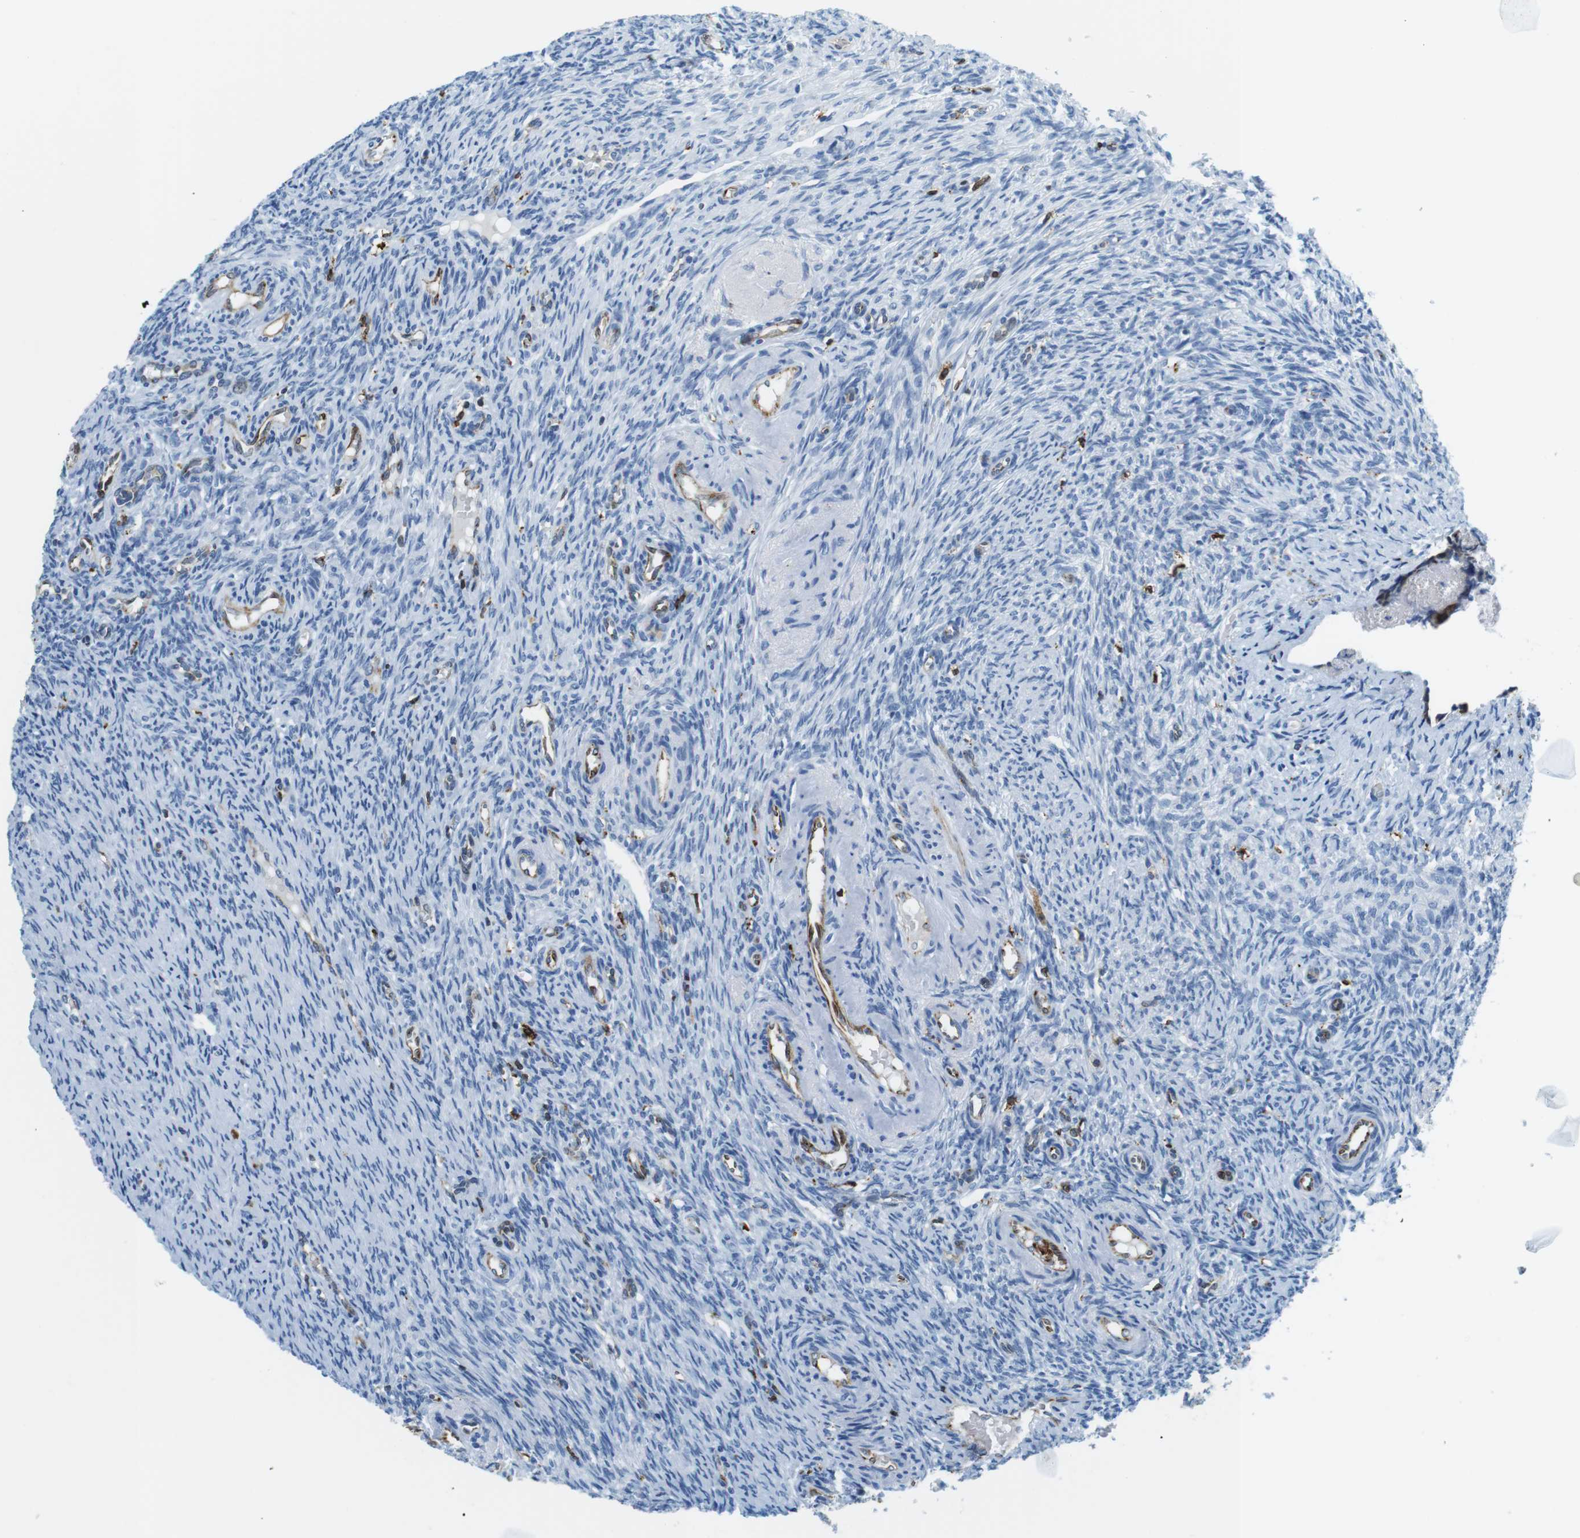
{"staining": {"intensity": "negative", "quantity": "none", "location": "none"}, "tissue": "ovary", "cell_type": "Follicle cells", "image_type": "normal", "snomed": [{"axis": "morphology", "description": "Normal tissue, NOS"}, {"axis": "topography", "description": "Ovary"}], "caption": "DAB immunohistochemical staining of normal human ovary displays no significant expression in follicle cells.", "gene": "CIITA", "patient": {"sex": "female", "age": 41}}